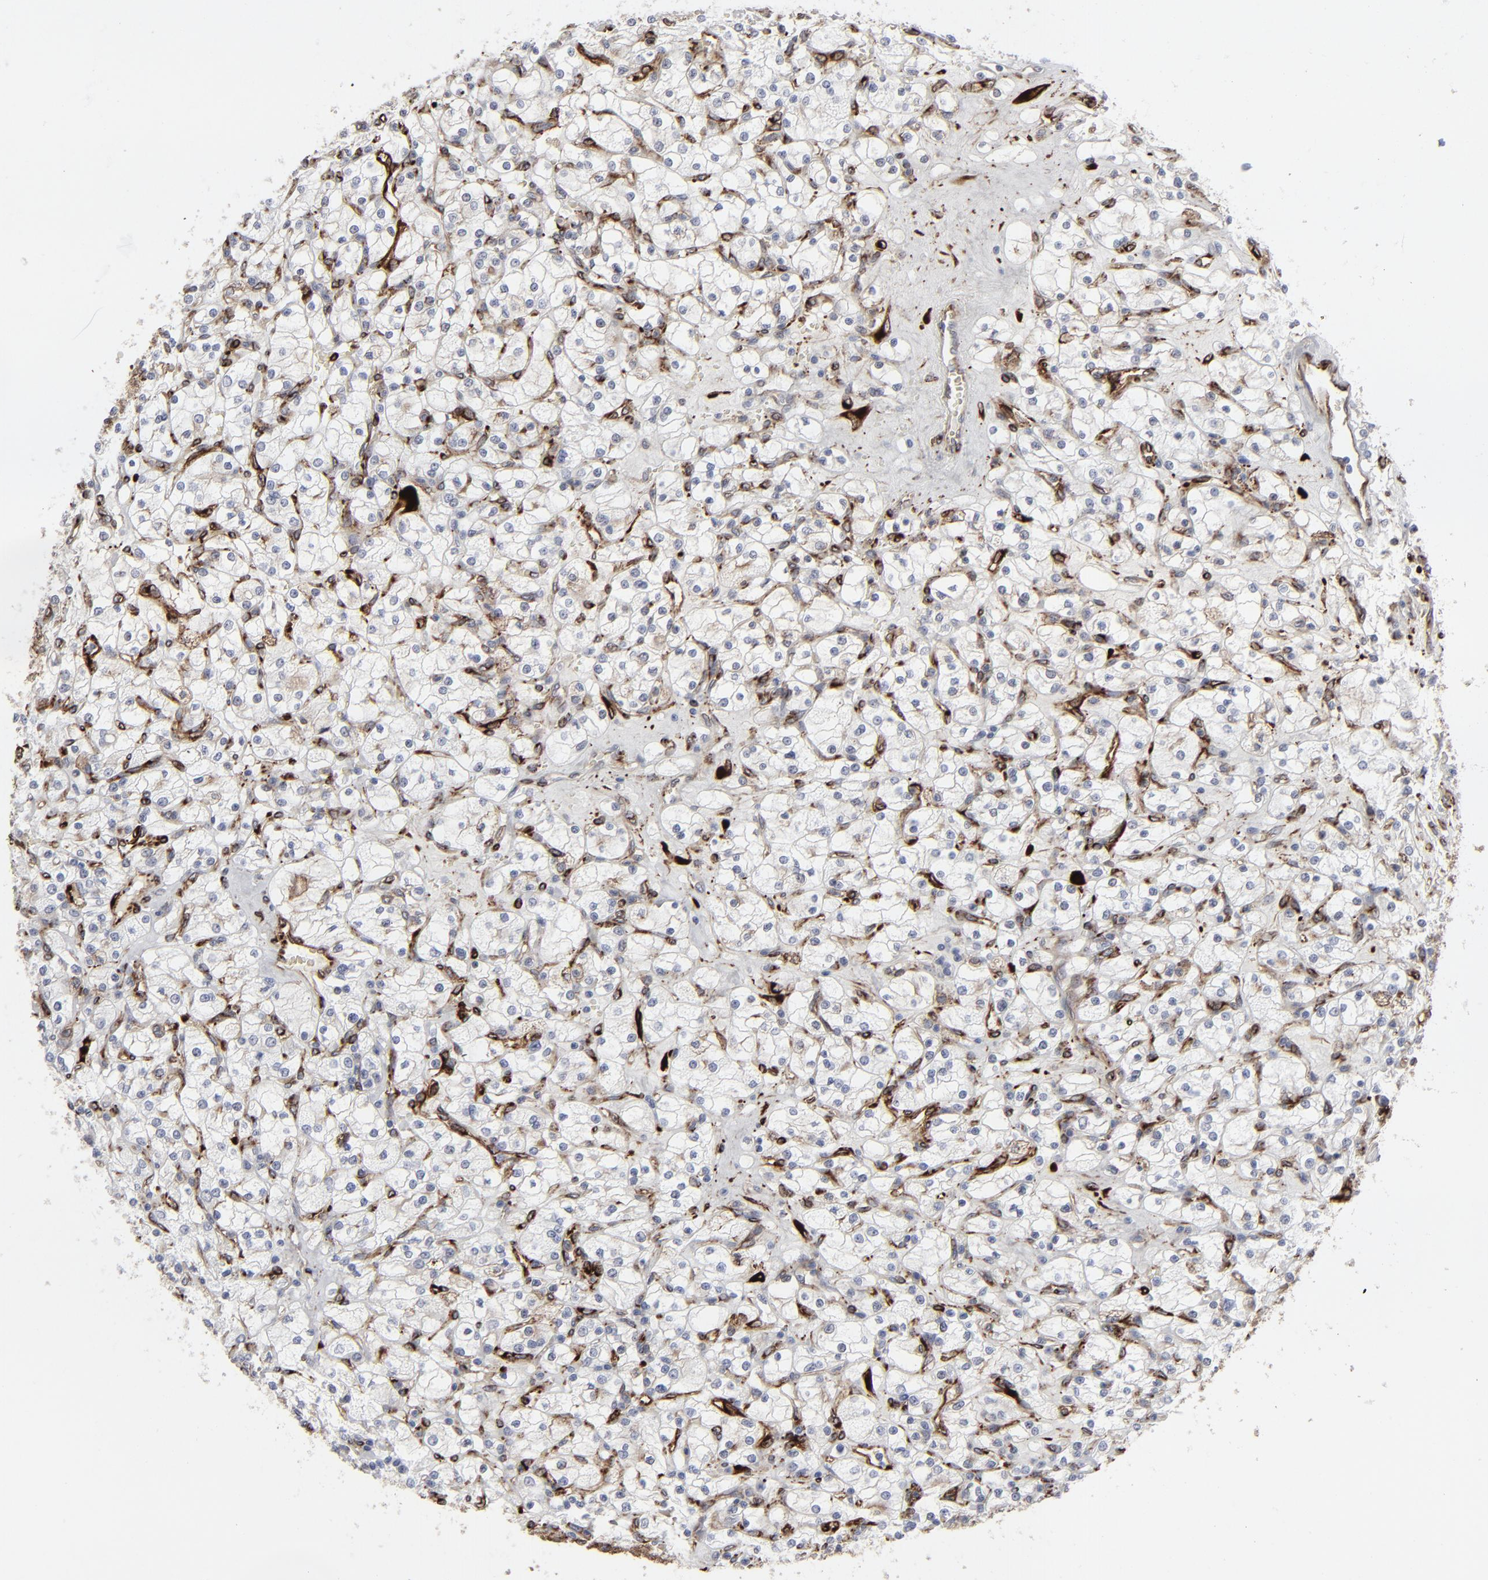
{"staining": {"intensity": "negative", "quantity": "none", "location": "none"}, "tissue": "renal cancer", "cell_type": "Tumor cells", "image_type": "cancer", "snomed": [{"axis": "morphology", "description": "Adenocarcinoma, NOS"}, {"axis": "topography", "description": "Kidney"}], "caption": "High power microscopy image of an immunohistochemistry micrograph of renal adenocarcinoma, revealing no significant expression in tumor cells.", "gene": "SPARC", "patient": {"sex": "female", "age": 83}}